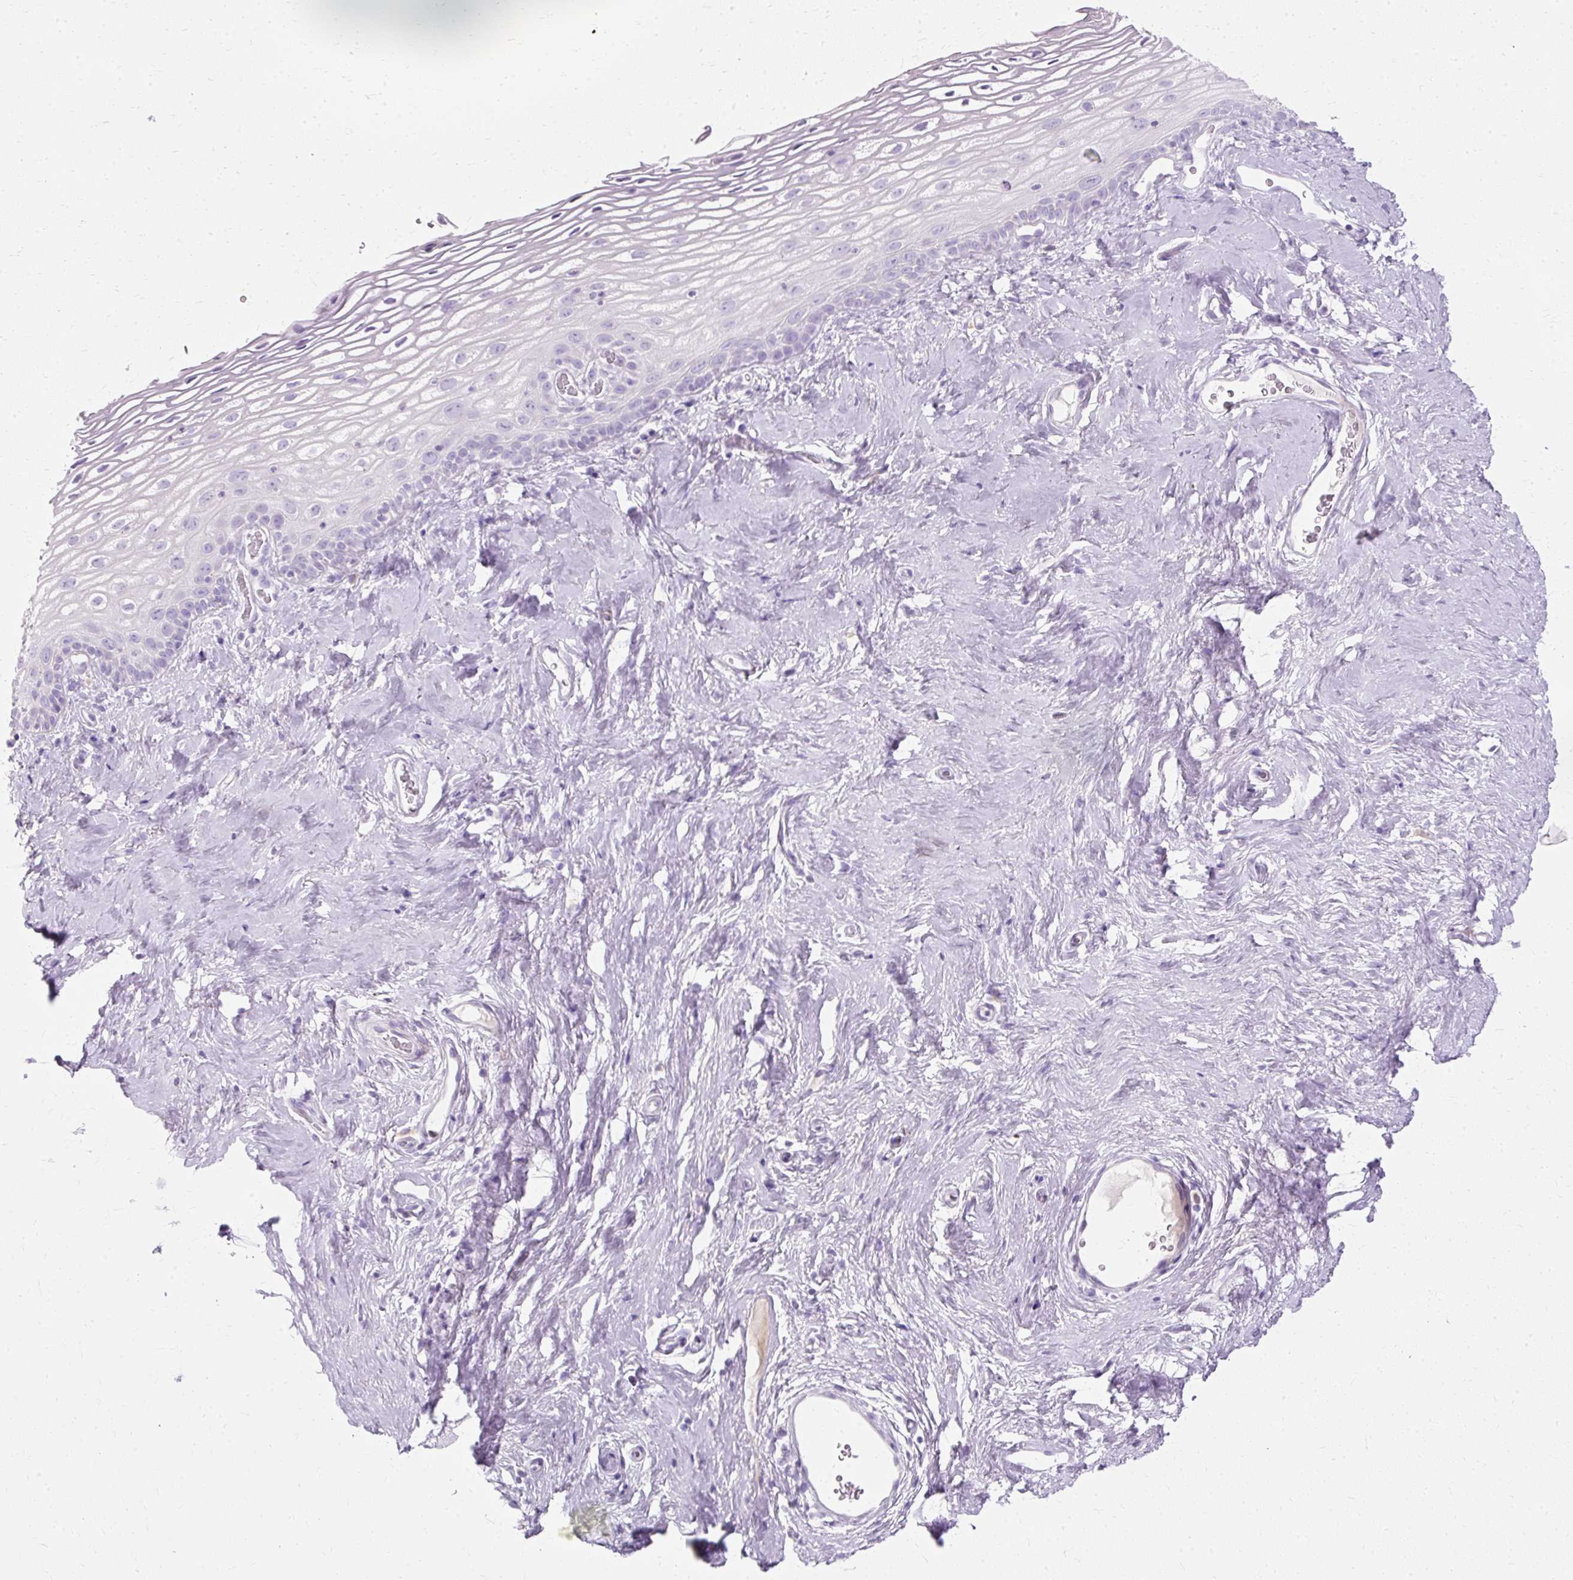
{"staining": {"intensity": "negative", "quantity": "none", "location": "none"}, "tissue": "vagina", "cell_type": "Squamous epithelial cells", "image_type": "normal", "snomed": [{"axis": "morphology", "description": "Normal tissue, NOS"}, {"axis": "morphology", "description": "Adenocarcinoma, NOS"}, {"axis": "topography", "description": "Rectum"}, {"axis": "topography", "description": "Vagina"}, {"axis": "topography", "description": "Peripheral nerve tissue"}], "caption": "The photomicrograph exhibits no staining of squamous epithelial cells in benign vagina.", "gene": "DEFA1B", "patient": {"sex": "female", "age": 71}}